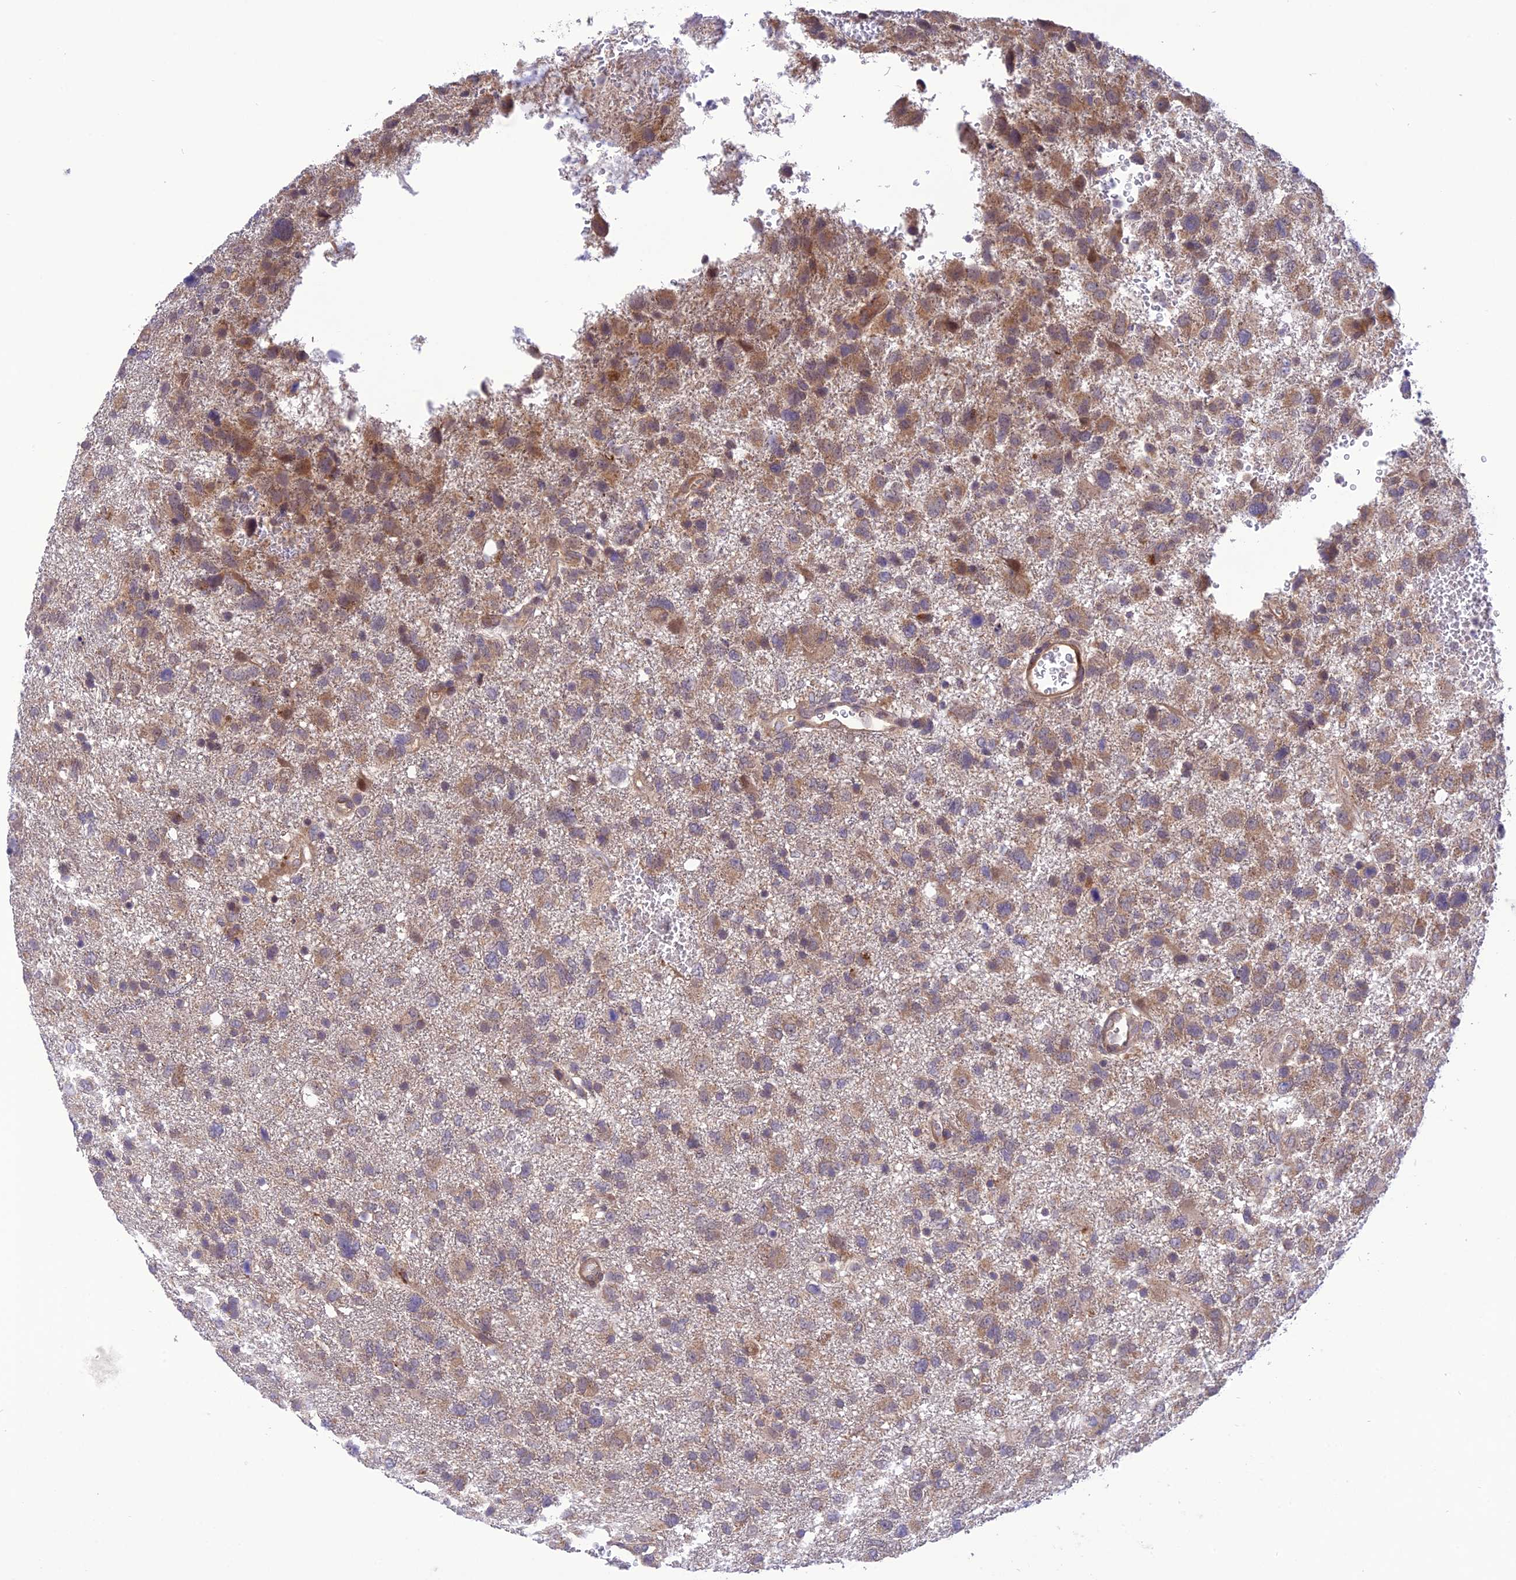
{"staining": {"intensity": "moderate", "quantity": "25%-75%", "location": "cytoplasmic/membranous"}, "tissue": "glioma", "cell_type": "Tumor cells", "image_type": "cancer", "snomed": [{"axis": "morphology", "description": "Glioma, malignant, High grade"}, {"axis": "topography", "description": "Brain"}], "caption": "About 25%-75% of tumor cells in glioma exhibit moderate cytoplasmic/membranous protein expression as visualized by brown immunohistochemical staining.", "gene": "UROS", "patient": {"sex": "male", "age": 61}}